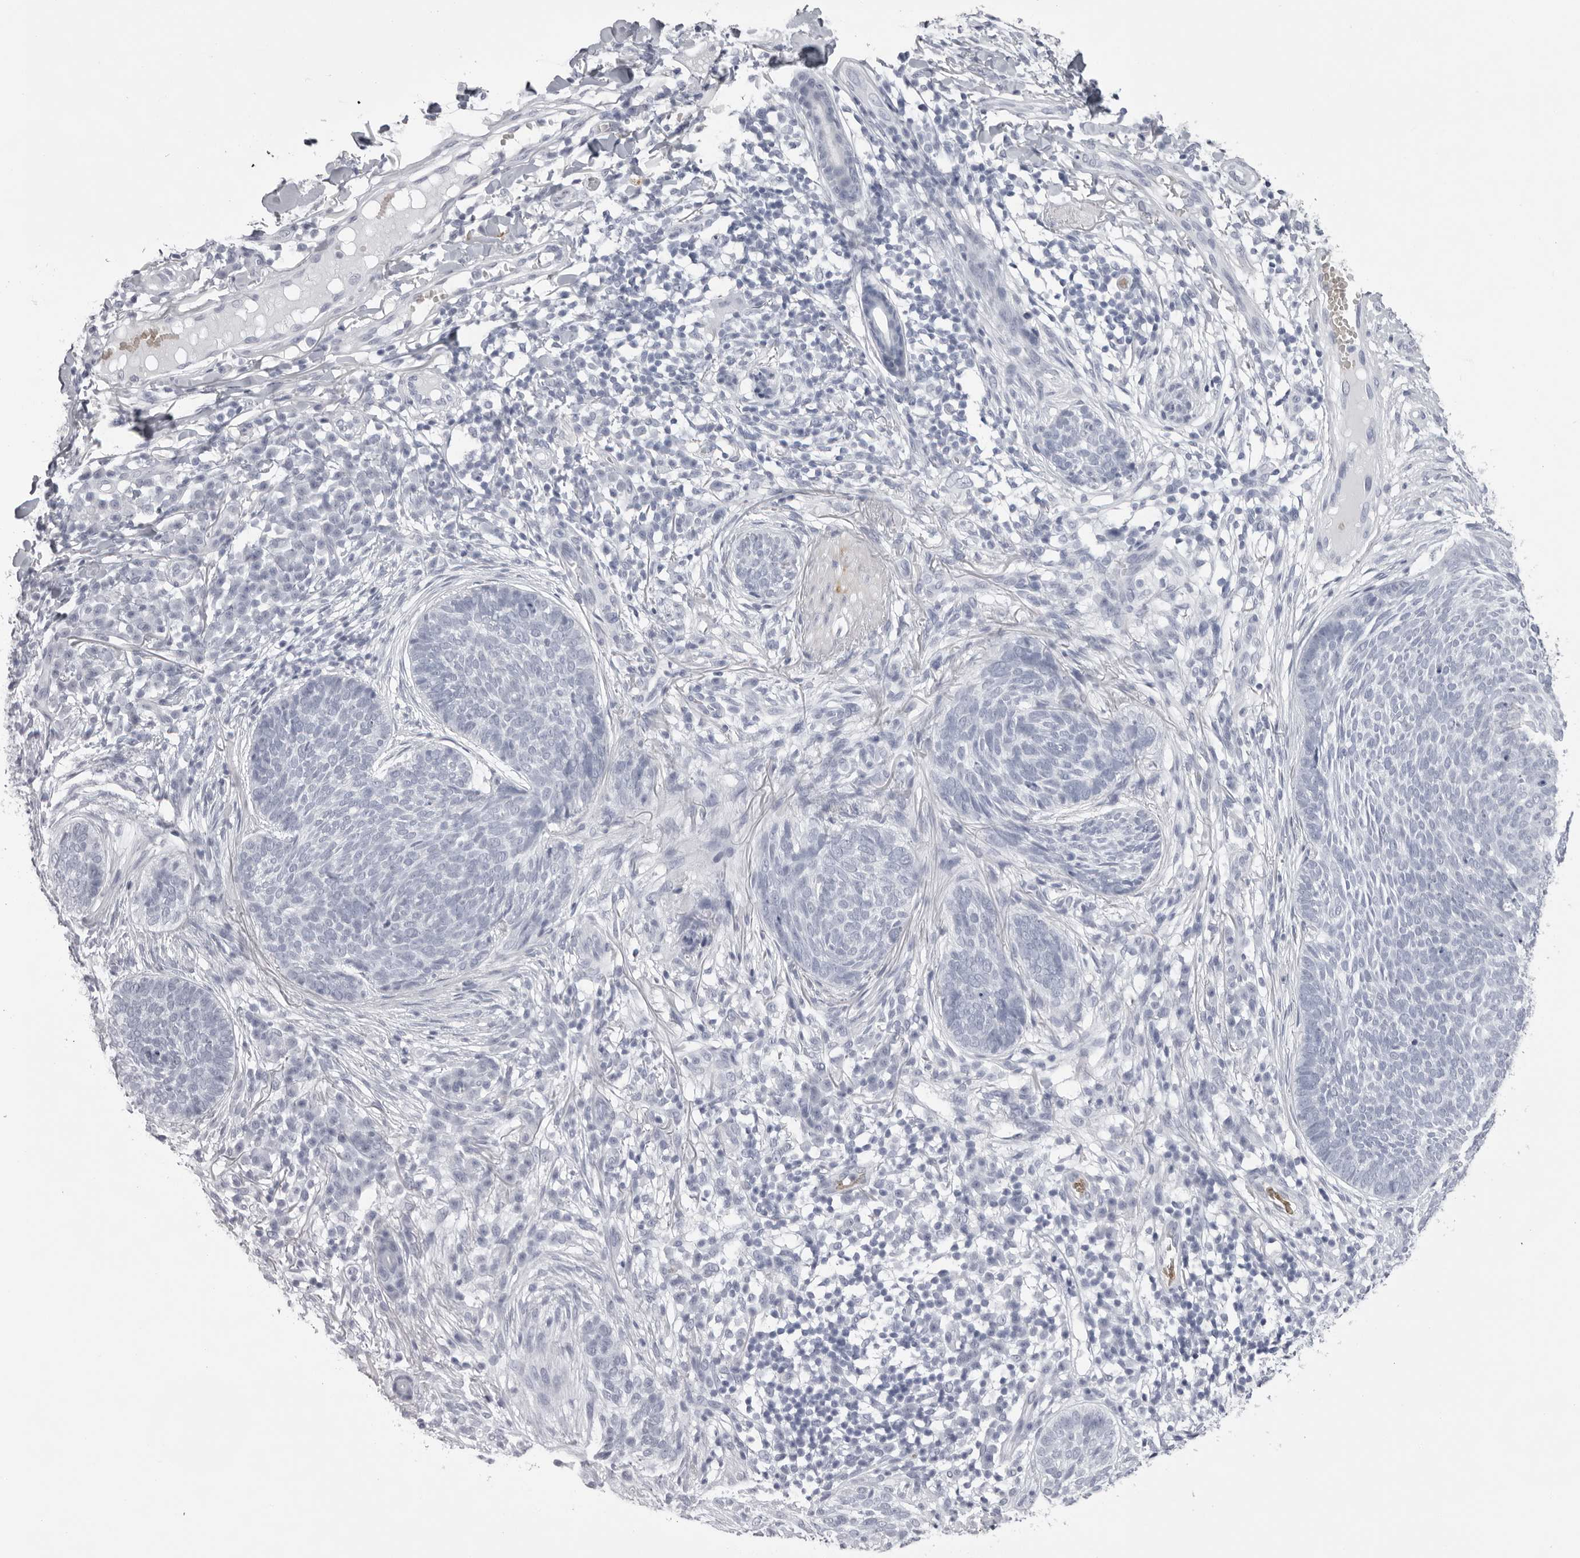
{"staining": {"intensity": "negative", "quantity": "none", "location": "none"}, "tissue": "skin cancer", "cell_type": "Tumor cells", "image_type": "cancer", "snomed": [{"axis": "morphology", "description": "Basal cell carcinoma"}, {"axis": "topography", "description": "Skin"}], "caption": "Immunohistochemistry (IHC) of human skin cancer exhibits no staining in tumor cells.", "gene": "SPTA1", "patient": {"sex": "female", "age": 64}}